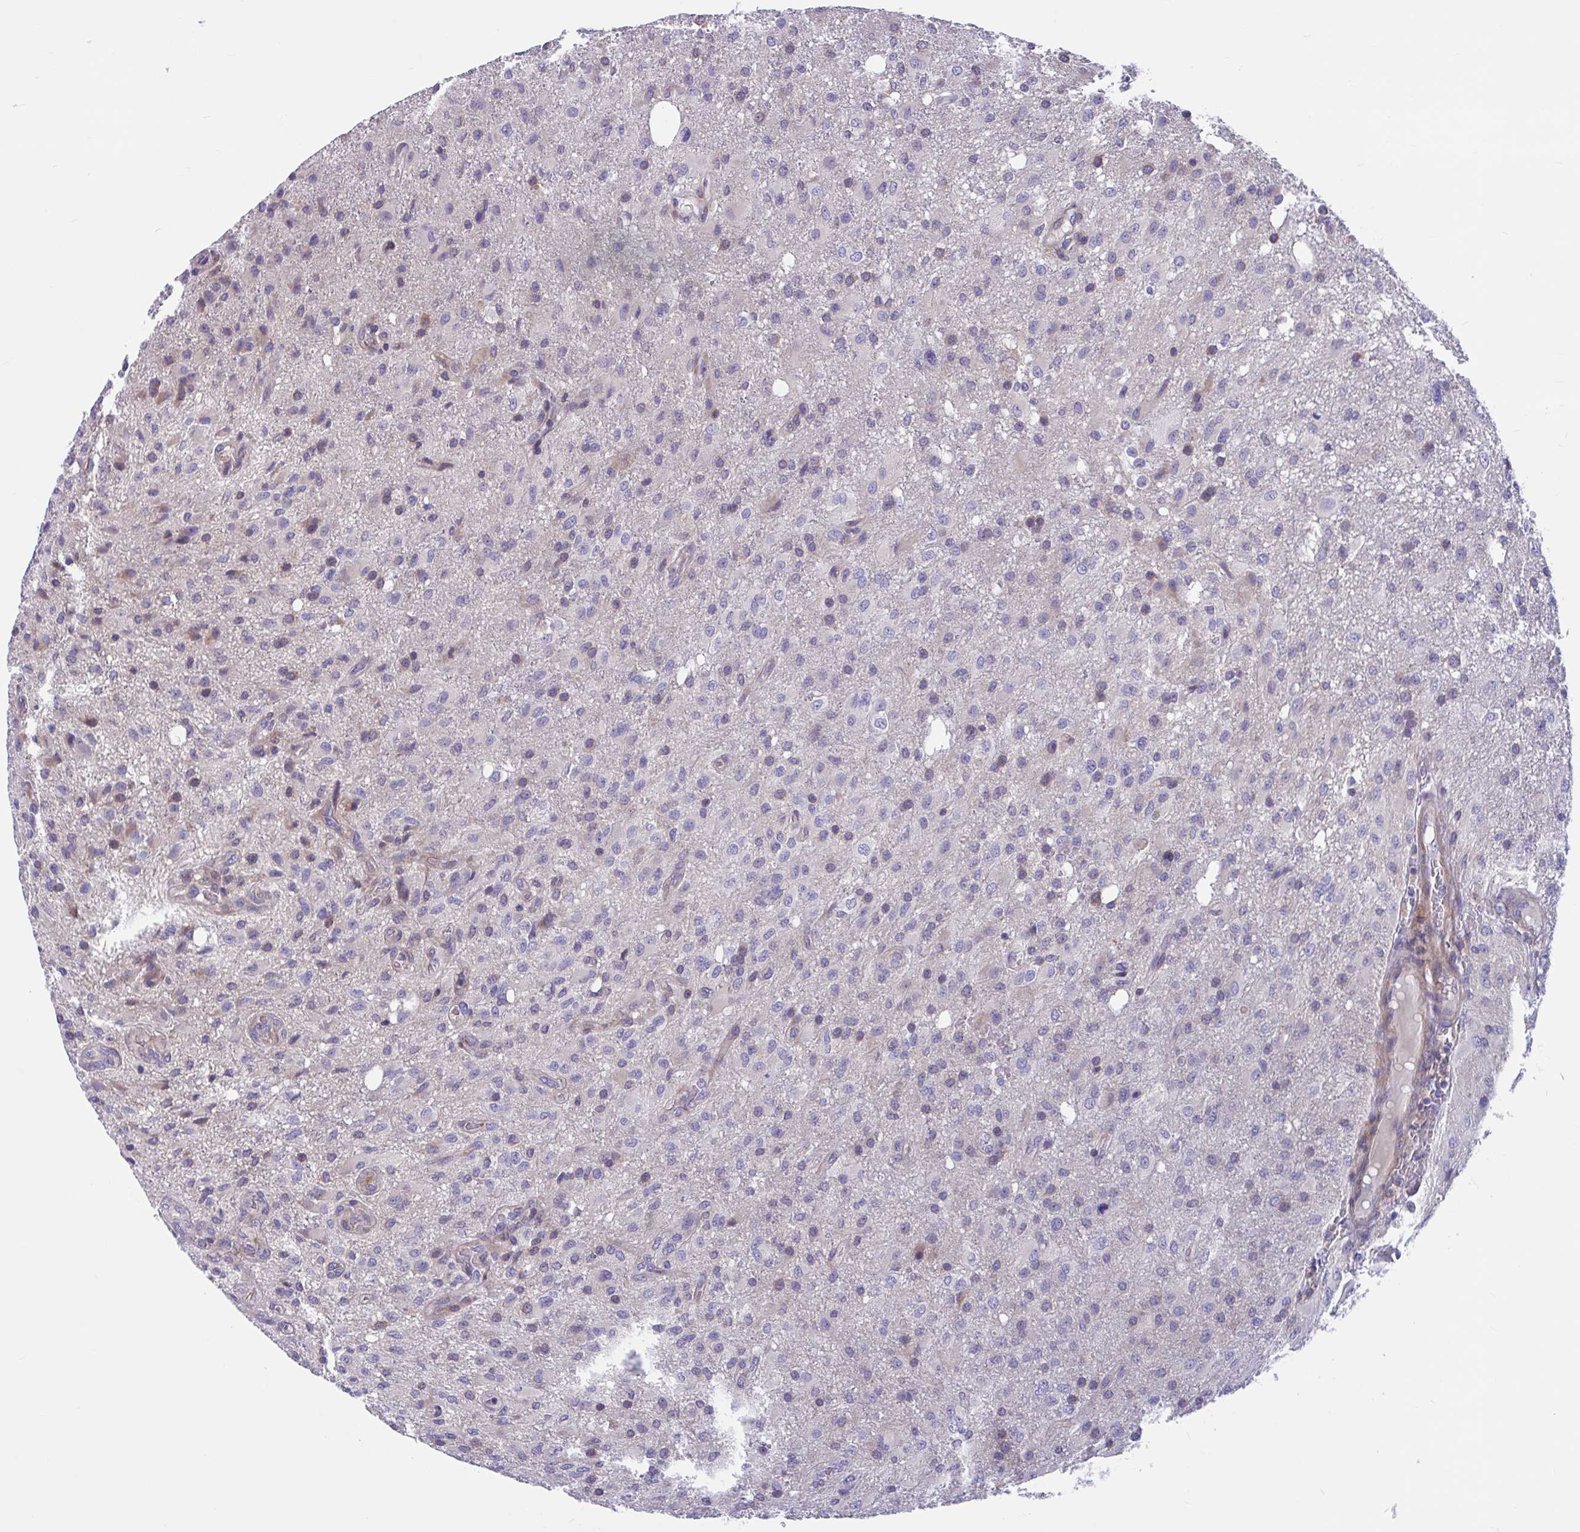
{"staining": {"intensity": "negative", "quantity": "none", "location": "none"}, "tissue": "glioma", "cell_type": "Tumor cells", "image_type": "cancer", "snomed": [{"axis": "morphology", "description": "Glioma, malignant, High grade"}, {"axis": "topography", "description": "Brain"}], "caption": "A micrograph of high-grade glioma (malignant) stained for a protein displays no brown staining in tumor cells. Brightfield microscopy of immunohistochemistry (IHC) stained with DAB (3,3'-diaminobenzidine) (brown) and hematoxylin (blue), captured at high magnification.", "gene": "WBP1", "patient": {"sex": "male", "age": 53}}